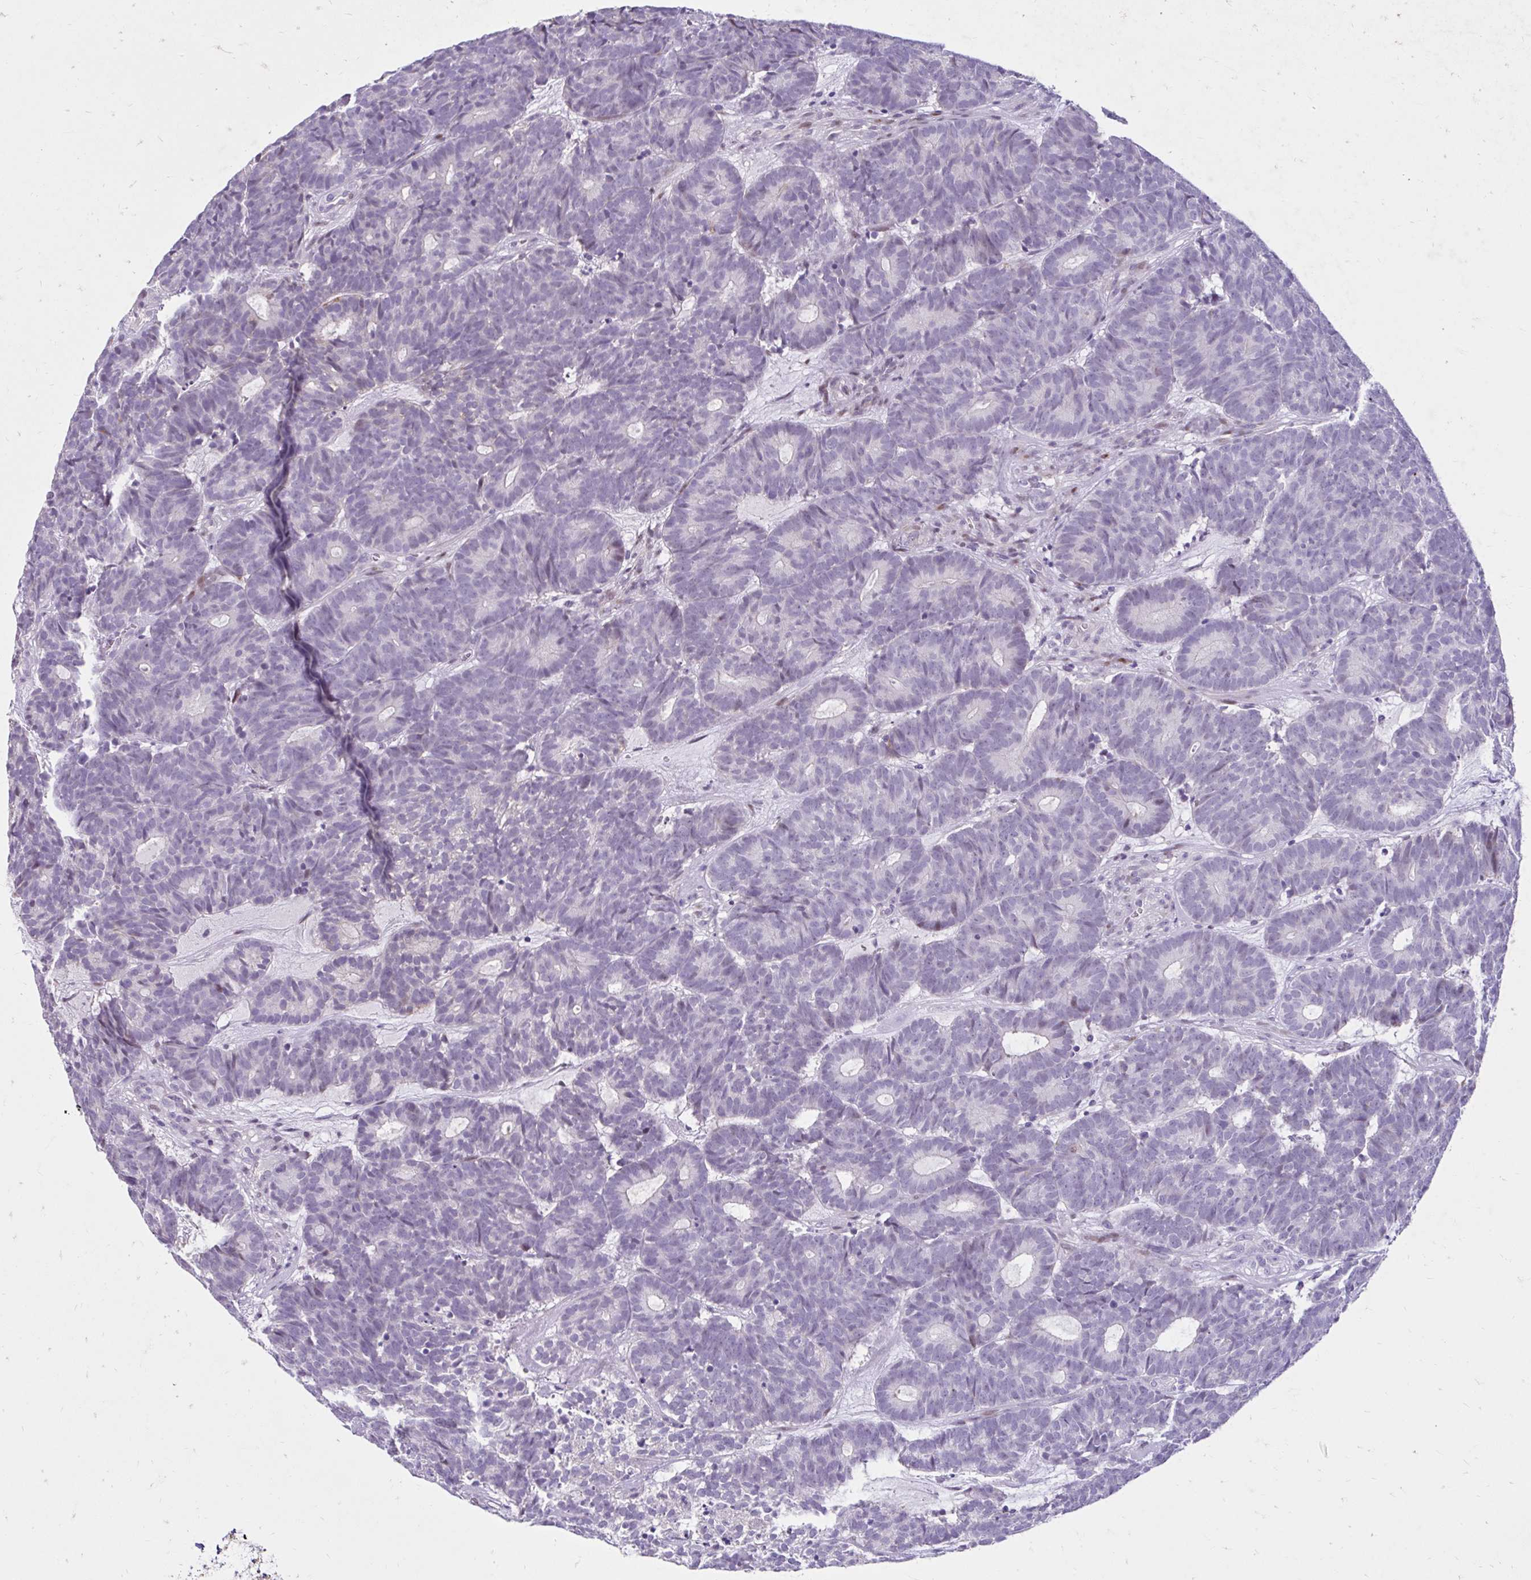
{"staining": {"intensity": "negative", "quantity": "none", "location": "none"}, "tissue": "head and neck cancer", "cell_type": "Tumor cells", "image_type": "cancer", "snomed": [{"axis": "morphology", "description": "Adenocarcinoma, NOS"}, {"axis": "topography", "description": "Head-Neck"}], "caption": "IHC micrograph of head and neck adenocarcinoma stained for a protein (brown), which reveals no positivity in tumor cells. (Immunohistochemistry, brightfield microscopy, high magnification).", "gene": "NHLH2", "patient": {"sex": "female", "age": 81}}